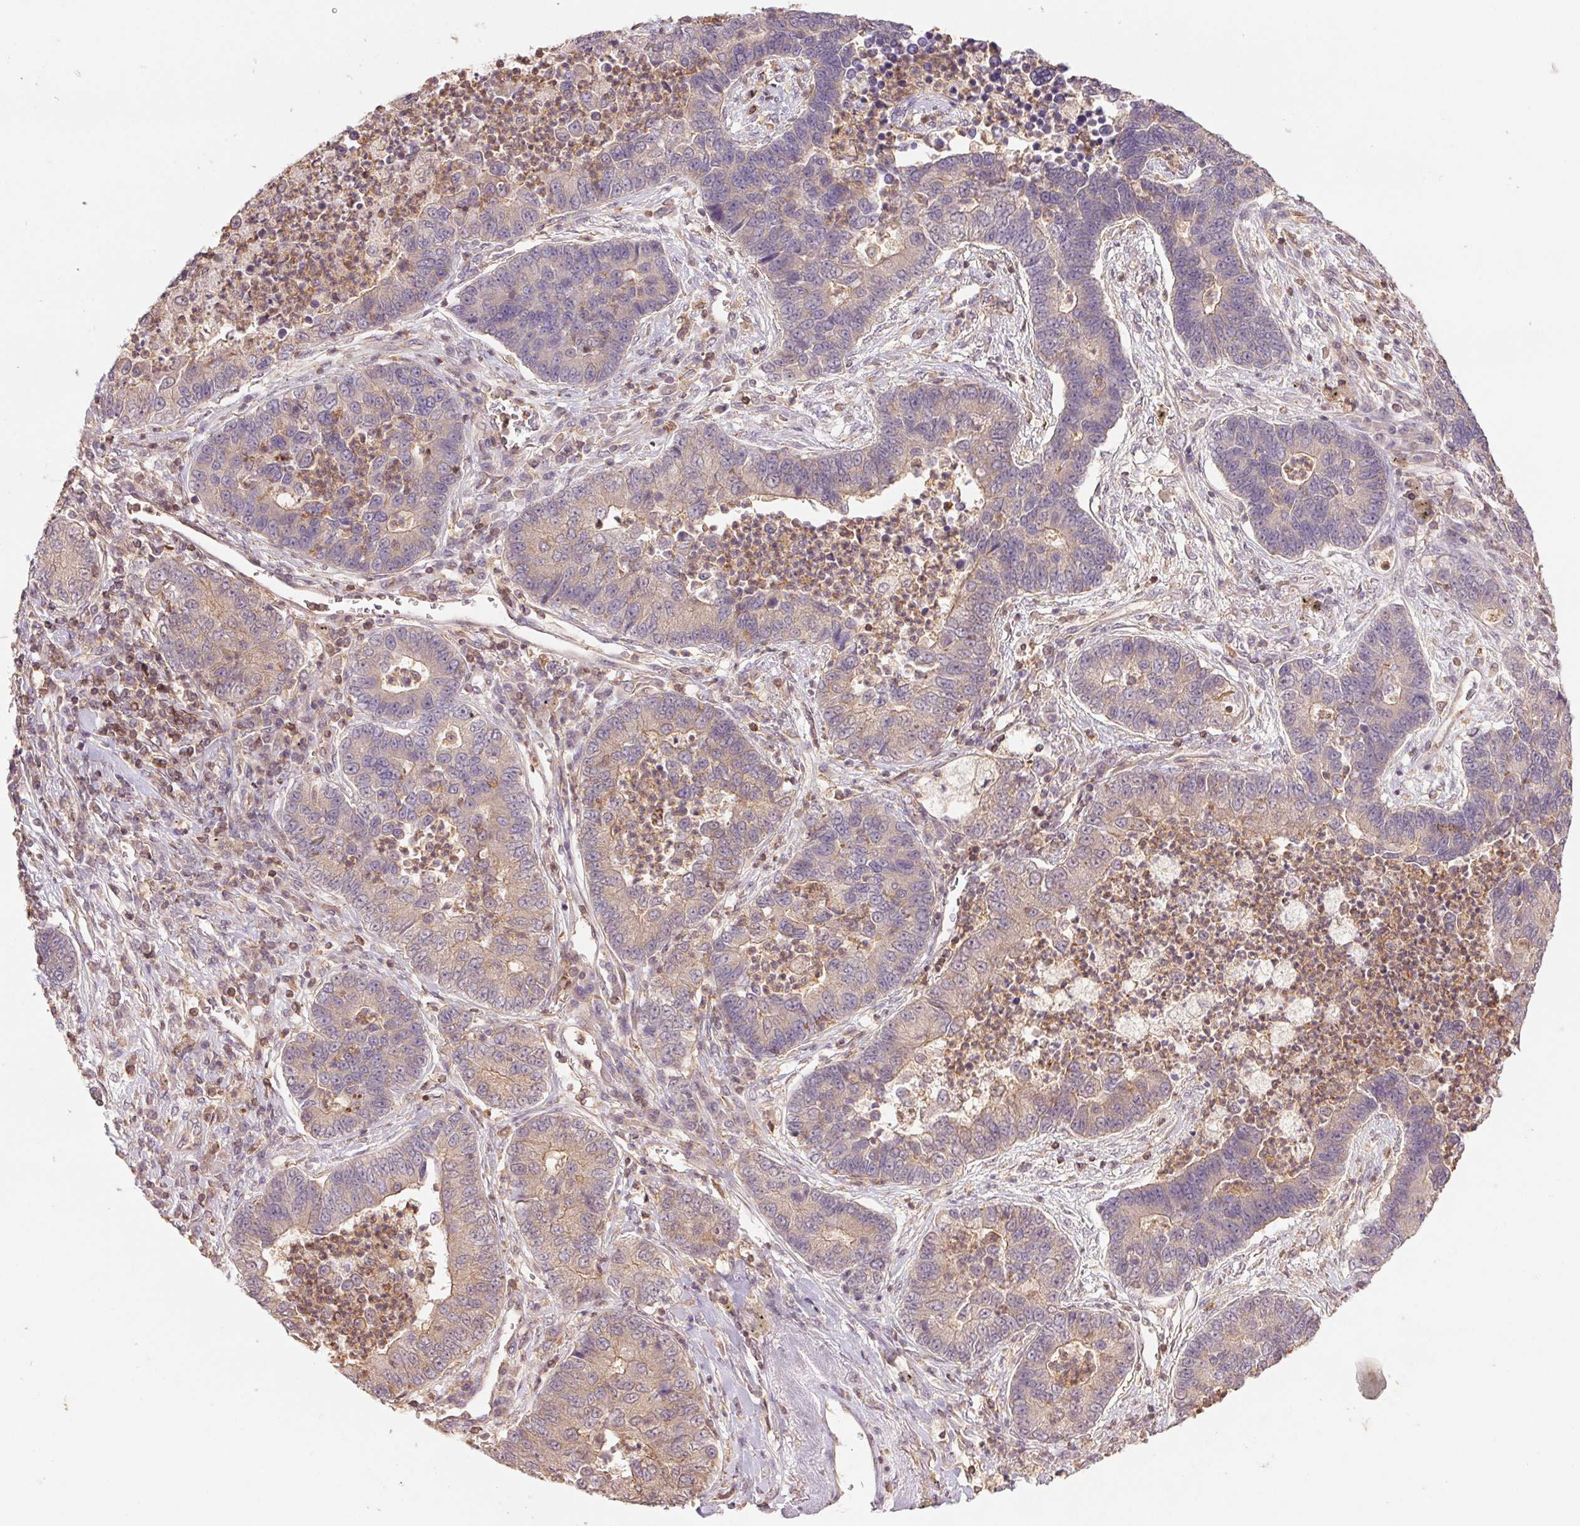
{"staining": {"intensity": "weak", "quantity": "<25%", "location": "cytoplasmic/membranous"}, "tissue": "lung cancer", "cell_type": "Tumor cells", "image_type": "cancer", "snomed": [{"axis": "morphology", "description": "Adenocarcinoma, NOS"}, {"axis": "topography", "description": "Lung"}], "caption": "IHC micrograph of neoplastic tissue: lung adenocarcinoma stained with DAB (3,3'-diaminobenzidine) reveals no significant protein expression in tumor cells.", "gene": "TUBA3D", "patient": {"sex": "female", "age": 57}}